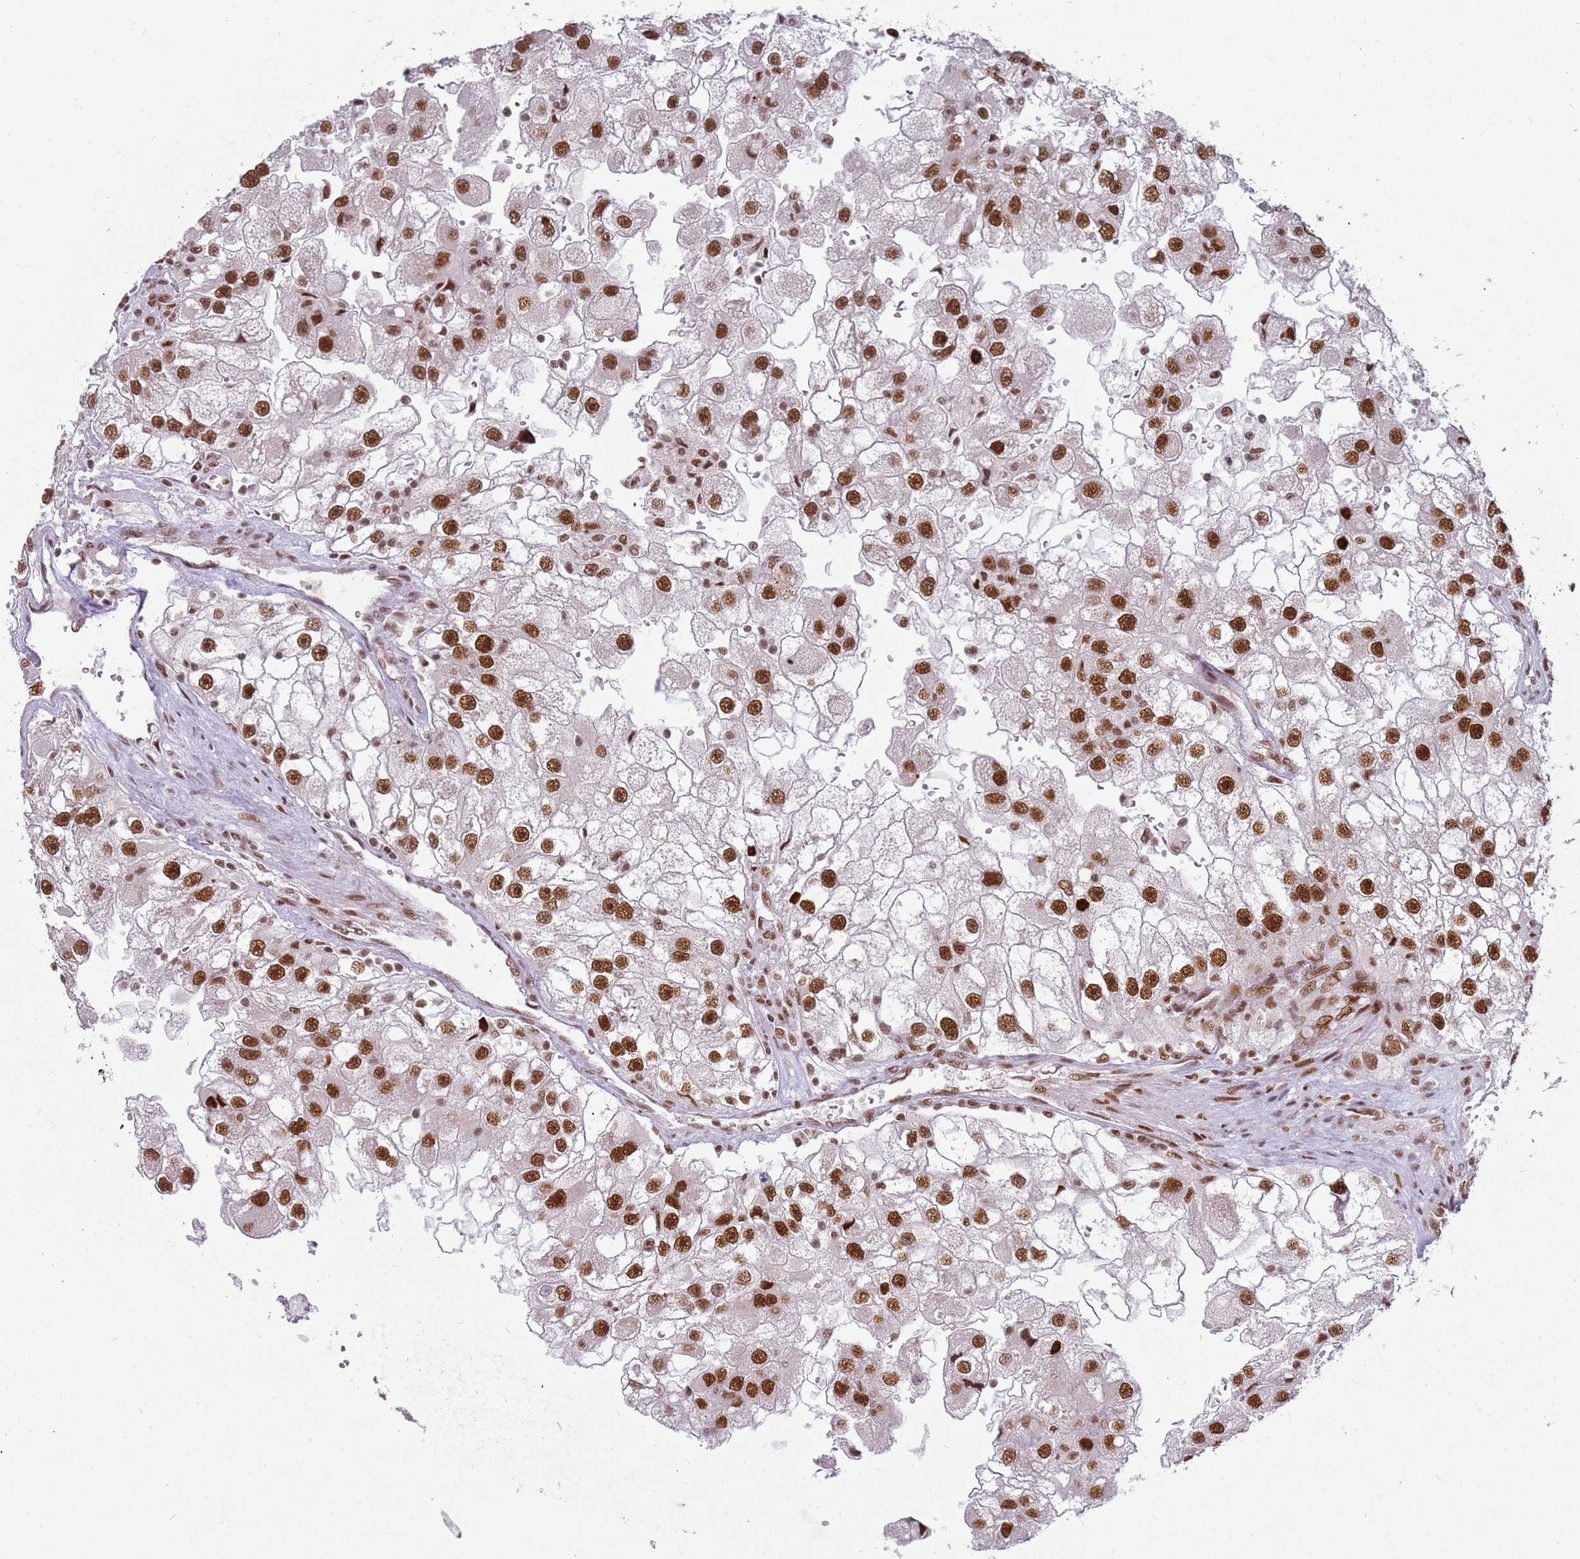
{"staining": {"intensity": "strong", "quantity": ">75%", "location": "nuclear"}, "tissue": "renal cancer", "cell_type": "Tumor cells", "image_type": "cancer", "snomed": [{"axis": "morphology", "description": "Adenocarcinoma, NOS"}, {"axis": "topography", "description": "Kidney"}], "caption": "Protein expression analysis of renal cancer exhibits strong nuclear expression in about >75% of tumor cells. Nuclei are stained in blue.", "gene": "TENT4A", "patient": {"sex": "male", "age": 63}}